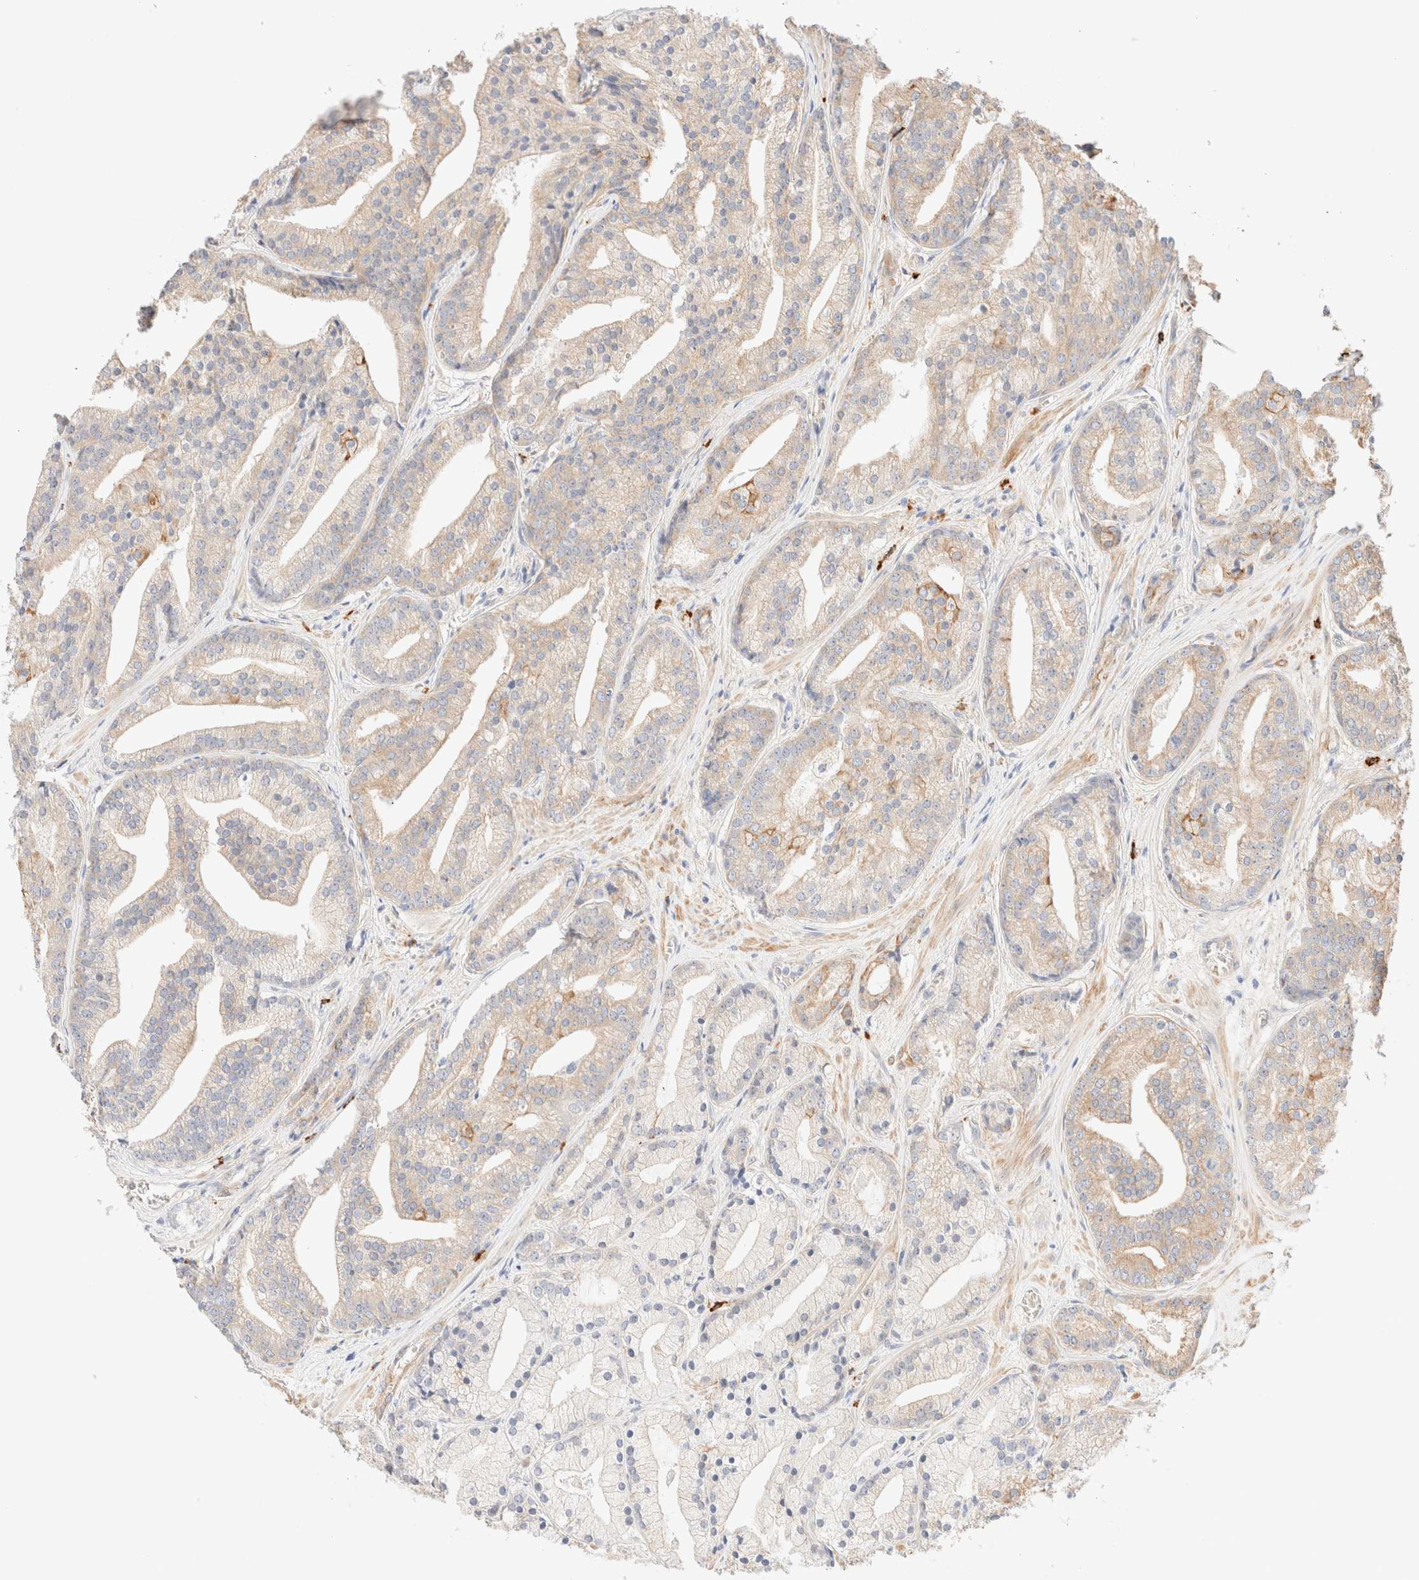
{"staining": {"intensity": "weak", "quantity": "25%-75%", "location": "cytoplasmic/membranous"}, "tissue": "prostate cancer", "cell_type": "Tumor cells", "image_type": "cancer", "snomed": [{"axis": "morphology", "description": "Adenocarcinoma, Low grade"}, {"axis": "topography", "description": "Prostate"}], "caption": "High-power microscopy captured an IHC micrograph of prostate cancer, revealing weak cytoplasmic/membranous expression in about 25%-75% of tumor cells.", "gene": "NIBAN2", "patient": {"sex": "male", "age": 67}}